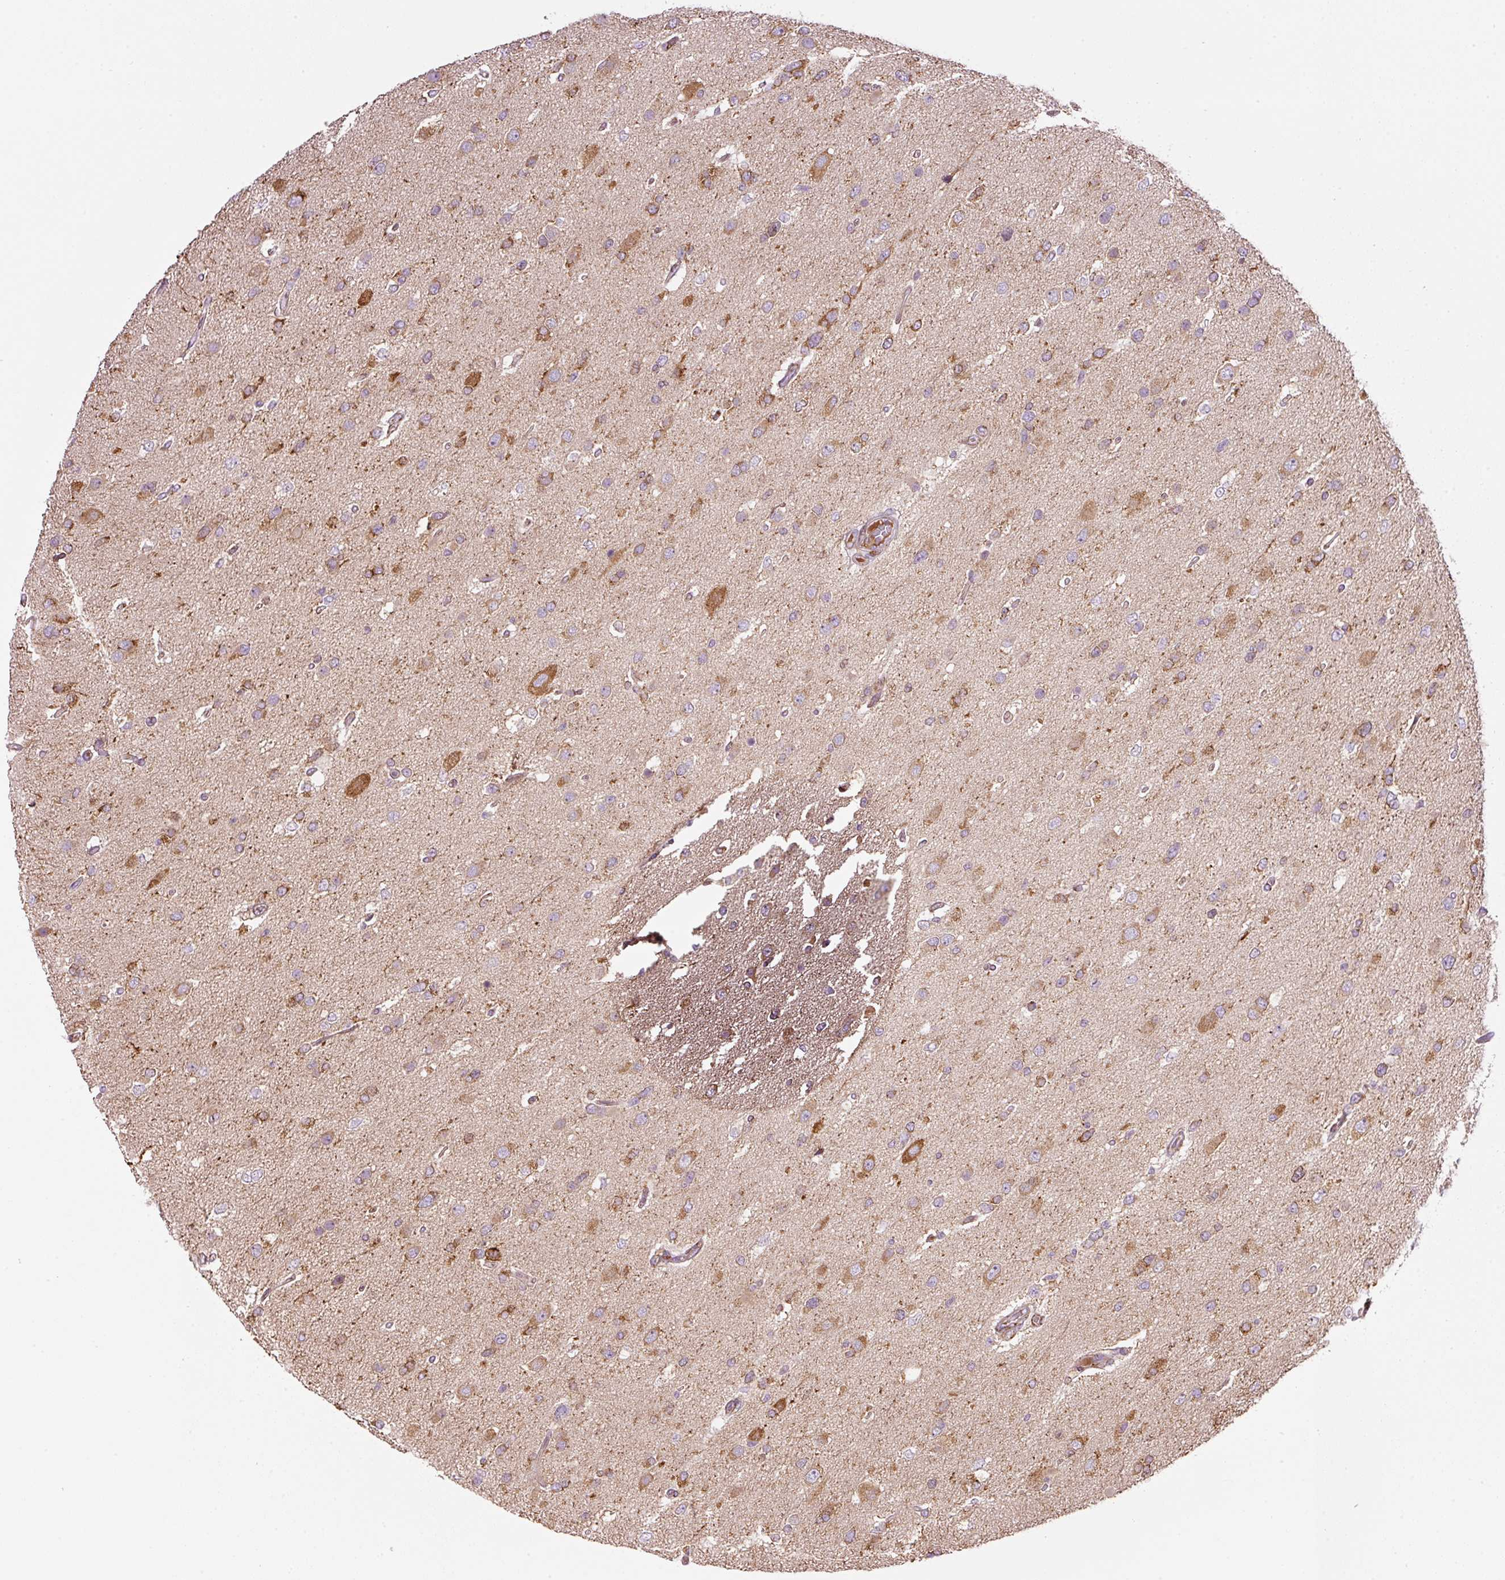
{"staining": {"intensity": "moderate", "quantity": "25%-75%", "location": "cytoplasmic/membranous"}, "tissue": "glioma", "cell_type": "Tumor cells", "image_type": "cancer", "snomed": [{"axis": "morphology", "description": "Glioma, malignant, High grade"}, {"axis": "topography", "description": "Brain"}], "caption": "Immunohistochemistry micrograph of neoplastic tissue: glioma stained using immunohistochemistry demonstrates medium levels of moderate protein expression localized specifically in the cytoplasmic/membranous of tumor cells, appearing as a cytoplasmic/membranous brown color.", "gene": "TMEM8B", "patient": {"sex": "male", "age": 53}}